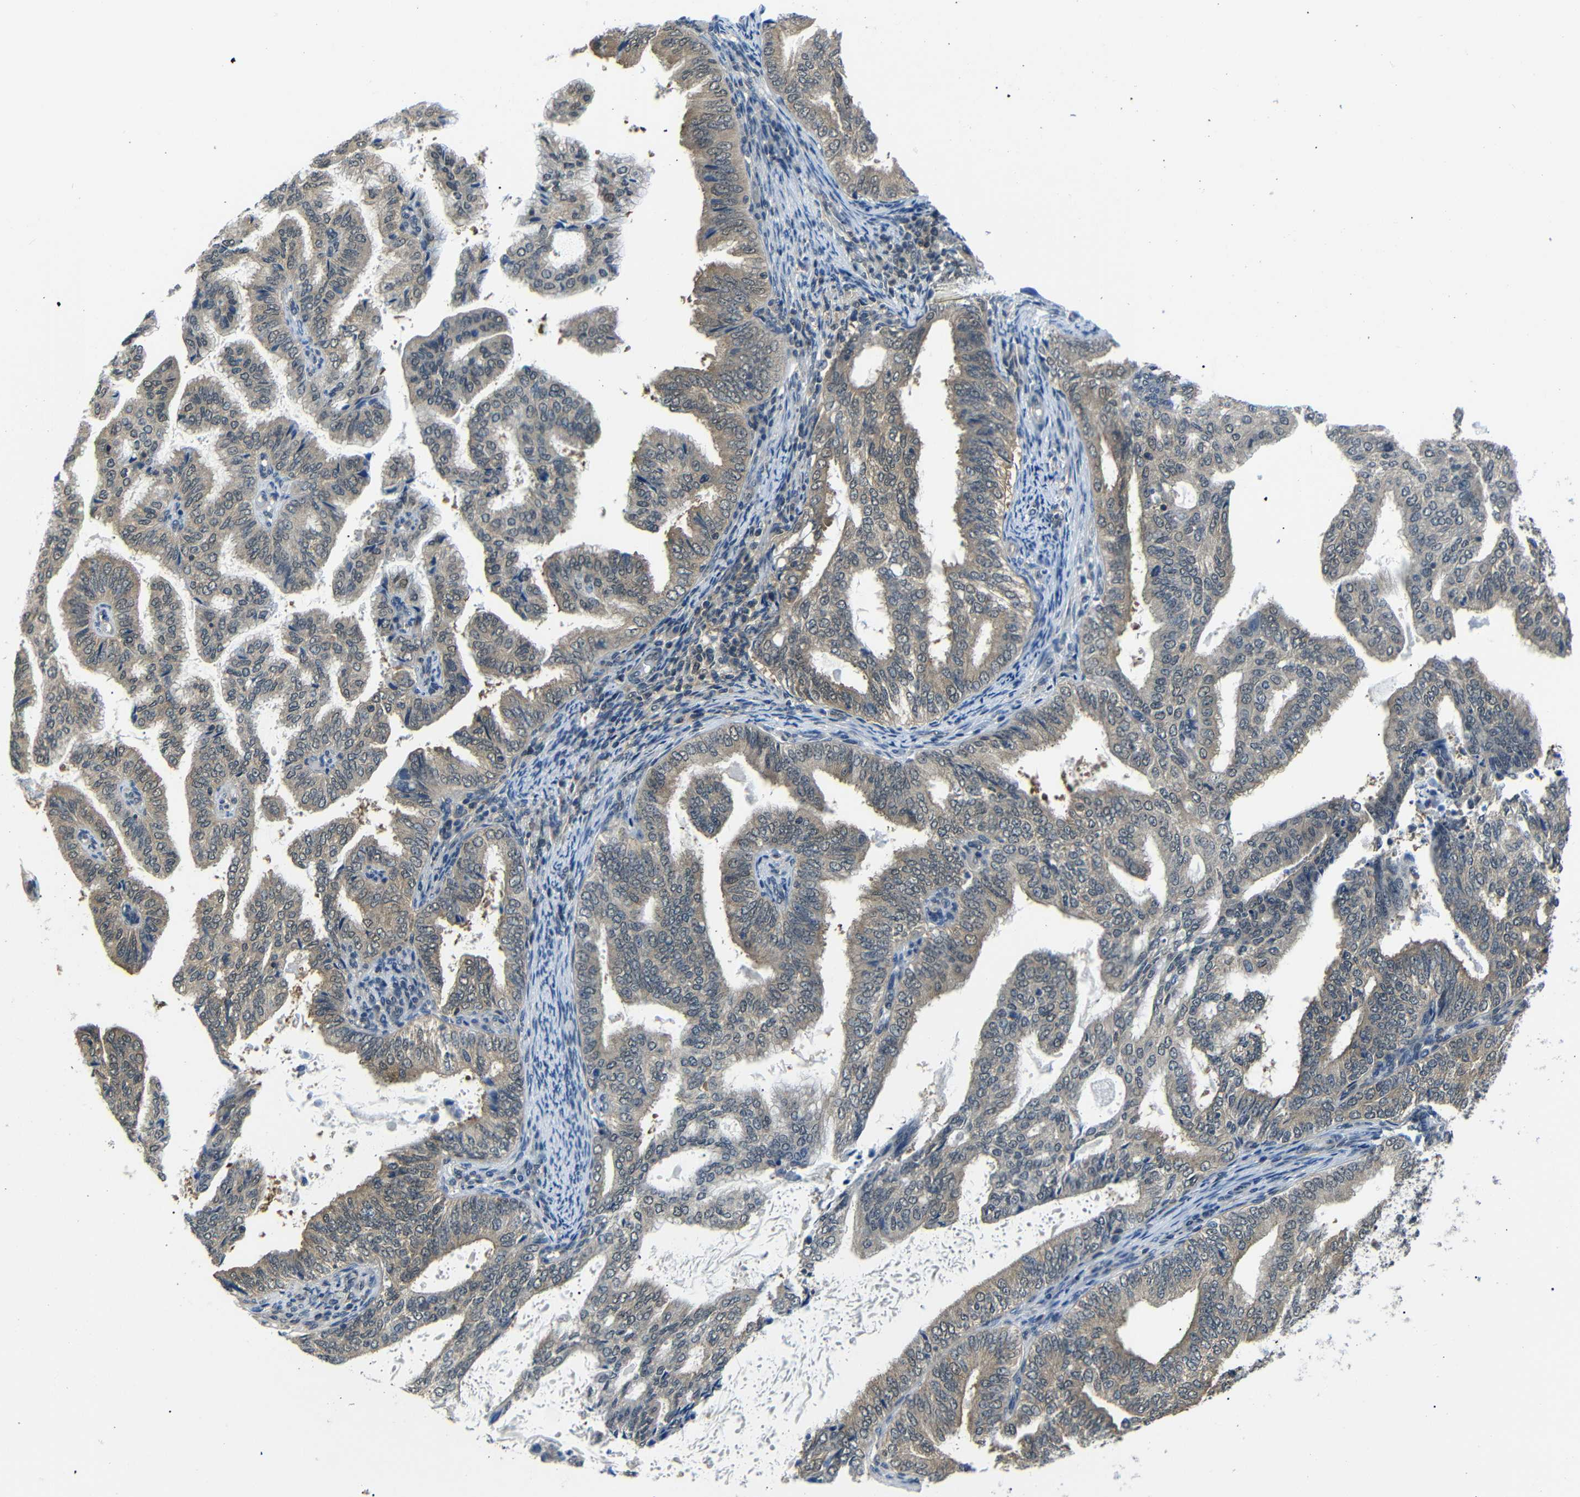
{"staining": {"intensity": "weak", "quantity": ">75%", "location": "cytoplasmic/membranous"}, "tissue": "endometrial cancer", "cell_type": "Tumor cells", "image_type": "cancer", "snomed": [{"axis": "morphology", "description": "Adenocarcinoma, NOS"}, {"axis": "topography", "description": "Endometrium"}], "caption": "Immunohistochemical staining of endometrial cancer (adenocarcinoma) displays low levels of weak cytoplasmic/membranous protein staining in about >75% of tumor cells. Using DAB (brown) and hematoxylin (blue) stains, captured at high magnification using brightfield microscopy.", "gene": "UBXN1", "patient": {"sex": "female", "age": 58}}